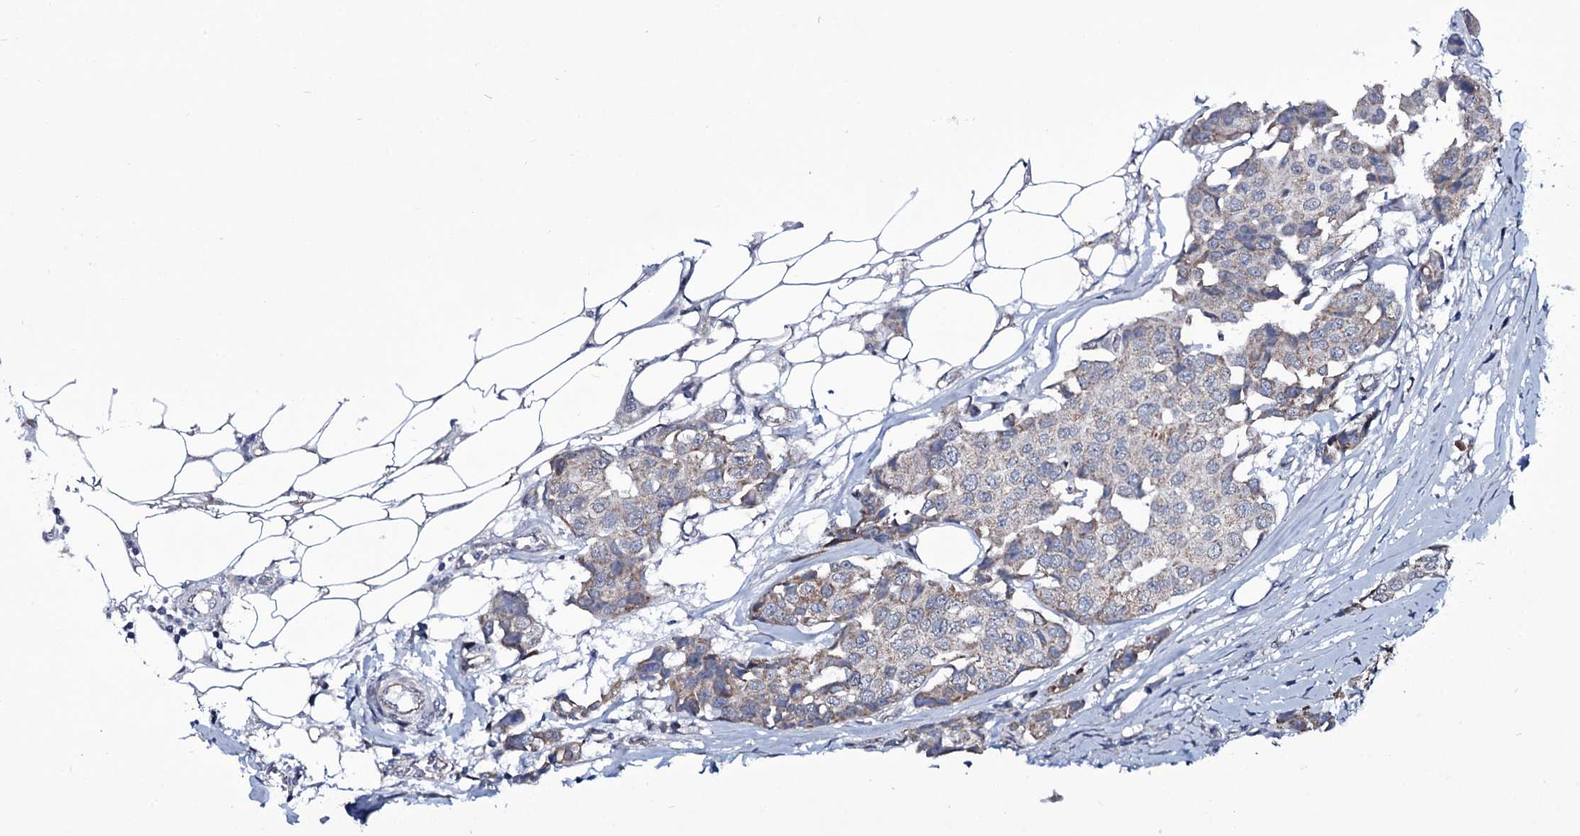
{"staining": {"intensity": "weak", "quantity": "<25%", "location": "cytoplasmic/membranous"}, "tissue": "breast cancer", "cell_type": "Tumor cells", "image_type": "cancer", "snomed": [{"axis": "morphology", "description": "Duct carcinoma"}, {"axis": "topography", "description": "Breast"}], "caption": "Immunohistochemical staining of invasive ductal carcinoma (breast) displays no significant expression in tumor cells.", "gene": "WIPF3", "patient": {"sex": "female", "age": 80}}